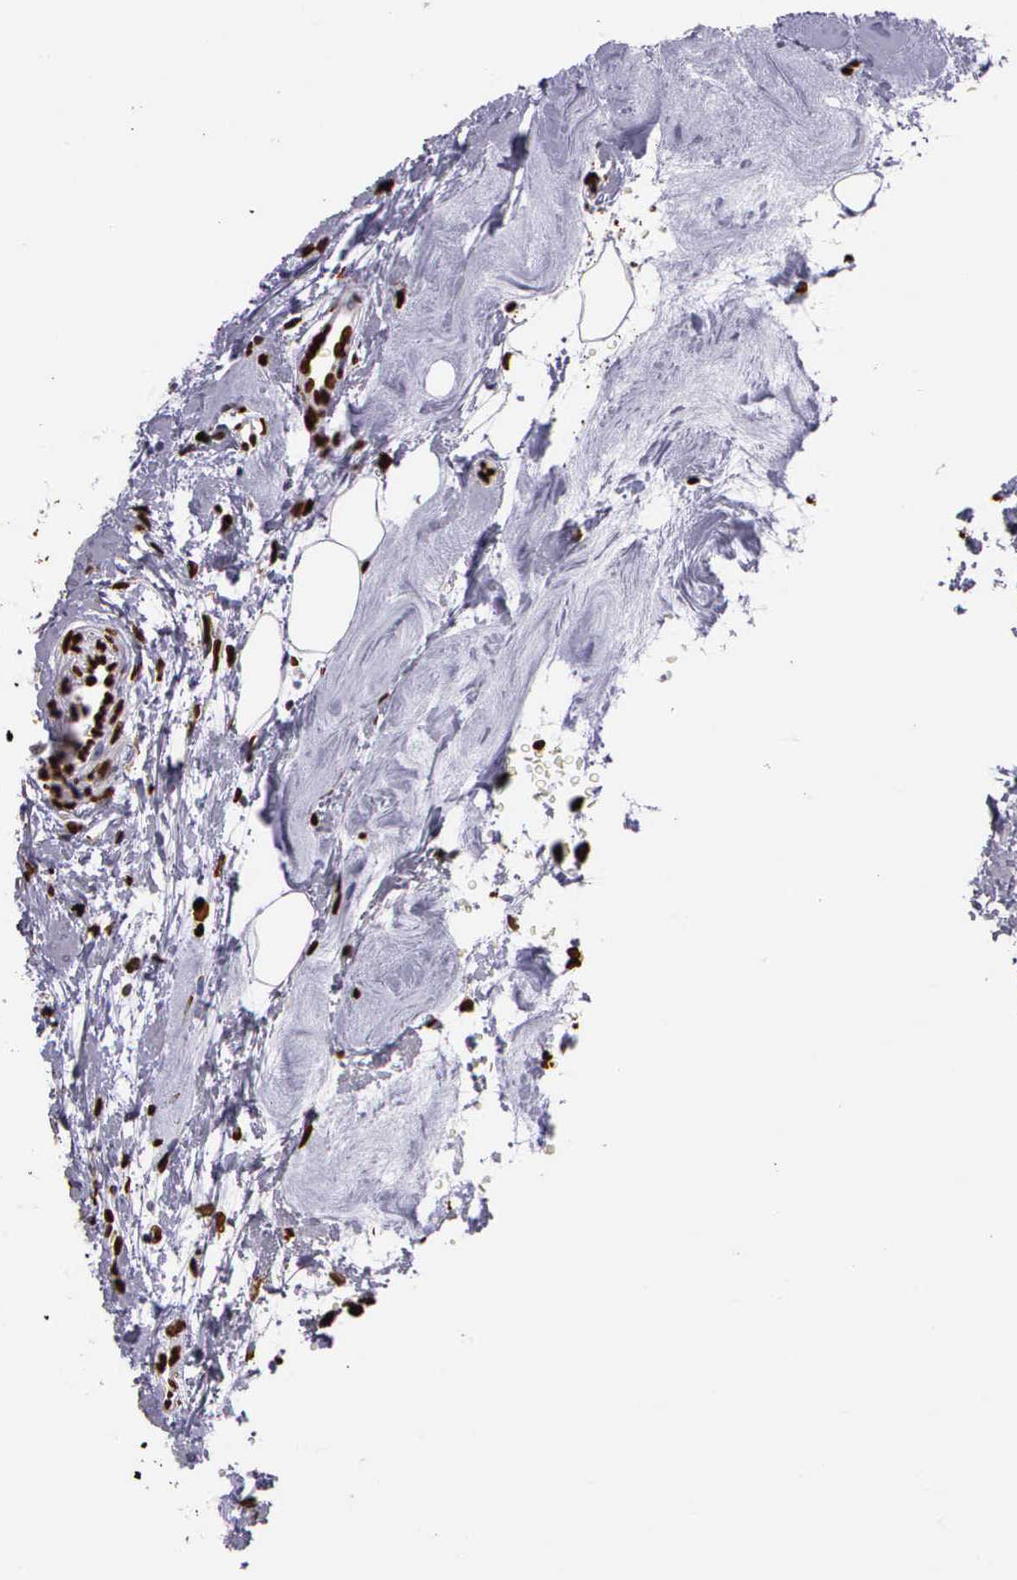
{"staining": {"intensity": "strong", "quantity": ">75%", "location": "nuclear"}, "tissue": "breast cancer", "cell_type": "Tumor cells", "image_type": "cancer", "snomed": [{"axis": "morphology", "description": "Duct carcinoma"}, {"axis": "topography", "description": "Breast"}], "caption": "Immunohistochemical staining of human breast infiltrating ductal carcinoma exhibits high levels of strong nuclear protein staining in about >75% of tumor cells.", "gene": "H1-0", "patient": {"sex": "female", "age": 69}}